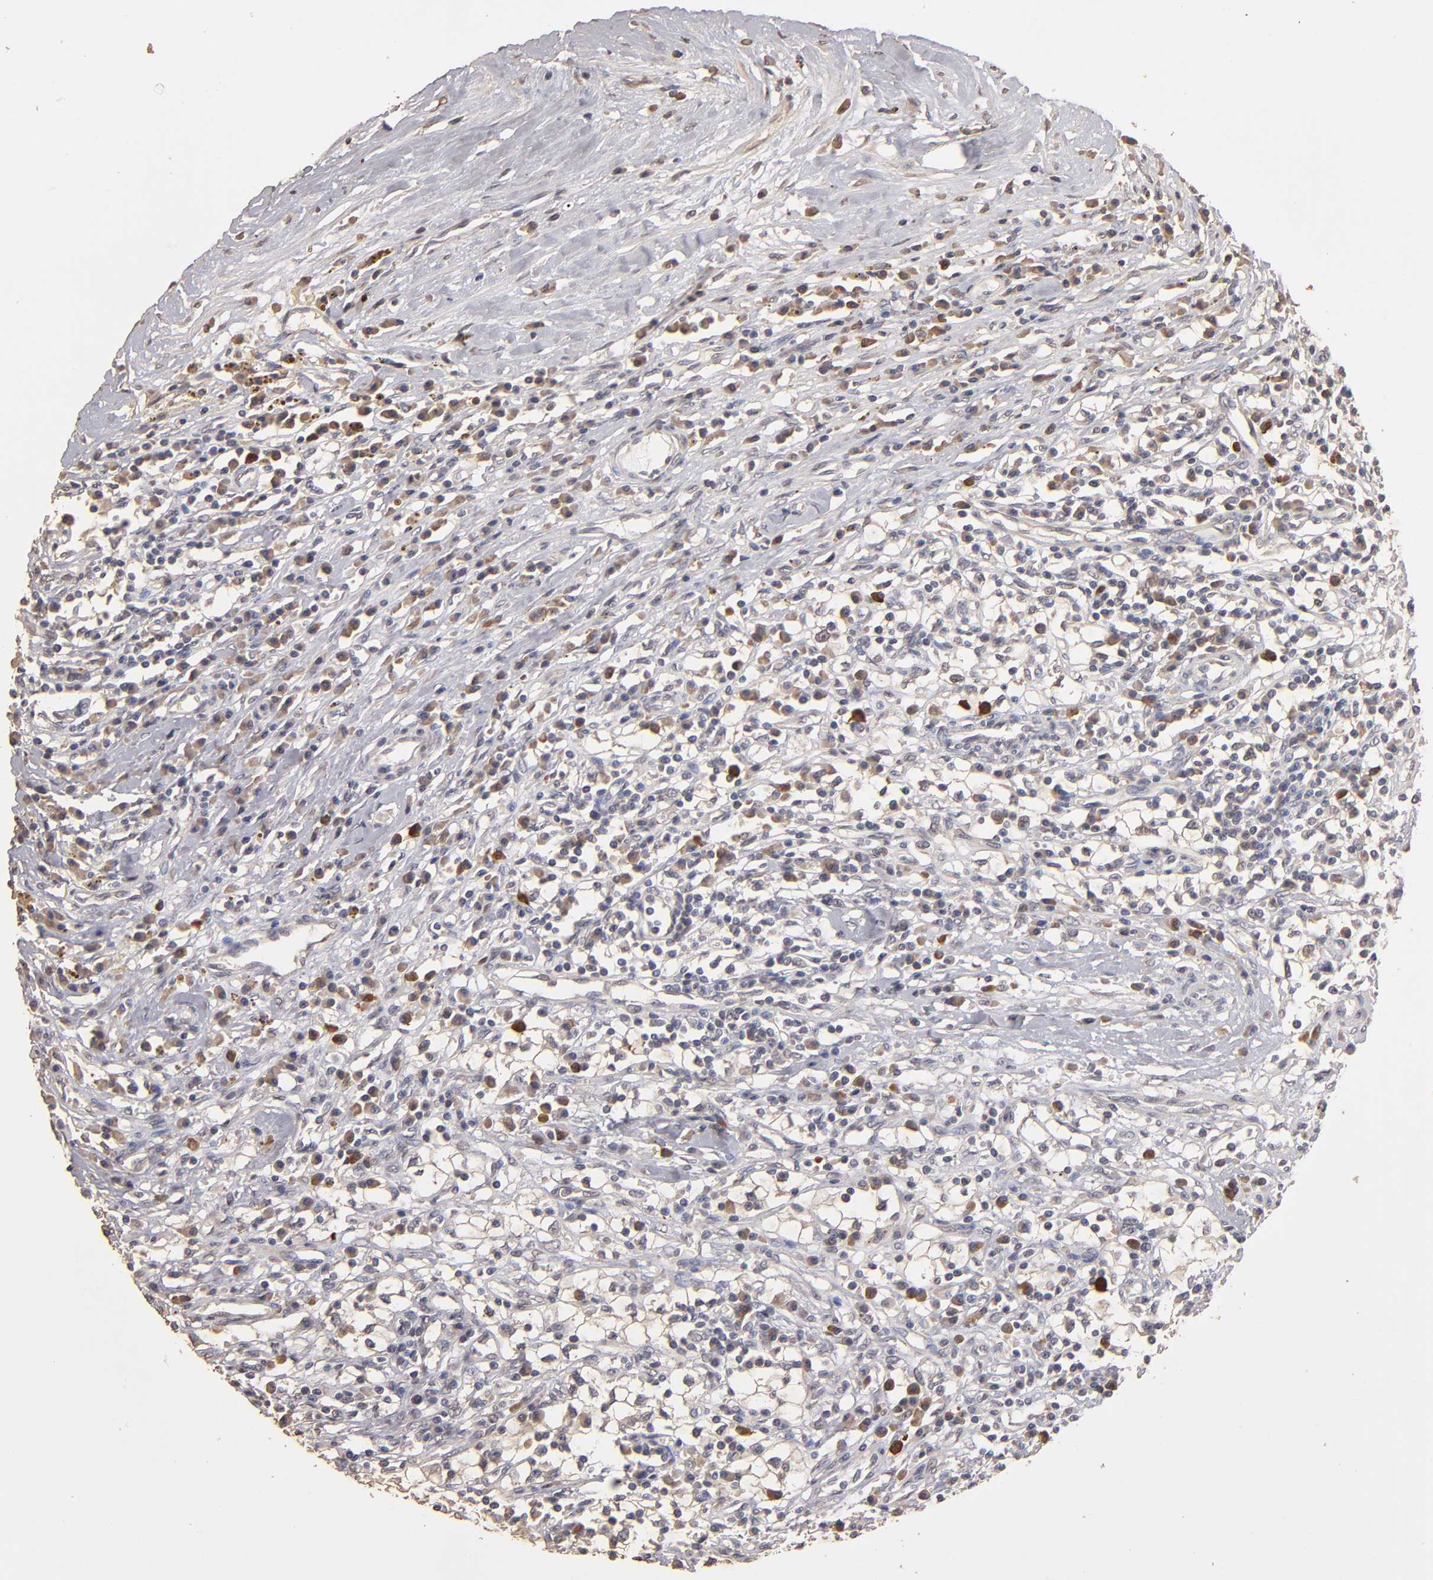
{"staining": {"intensity": "negative", "quantity": "none", "location": "none"}, "tissue": "renal cancer", "cell_type": "Tumor cells", "image_type": "cancer", "snomed": [{"axis": "morphology", "description": "Adenocarcinoma, NOS"}, {"axis": "topography", "description": "Kidney"}], "caption": "Renal cancer (adenocarcinoma) was stained to show a protein in brown. There is no significant positivity in tumor cells. The staining is performed using DAB brown chromogen with nuclei counter-stained in using hematoxylin.", "gene": "OPHN1", "patient": {"sex": "male", "age": 82}}